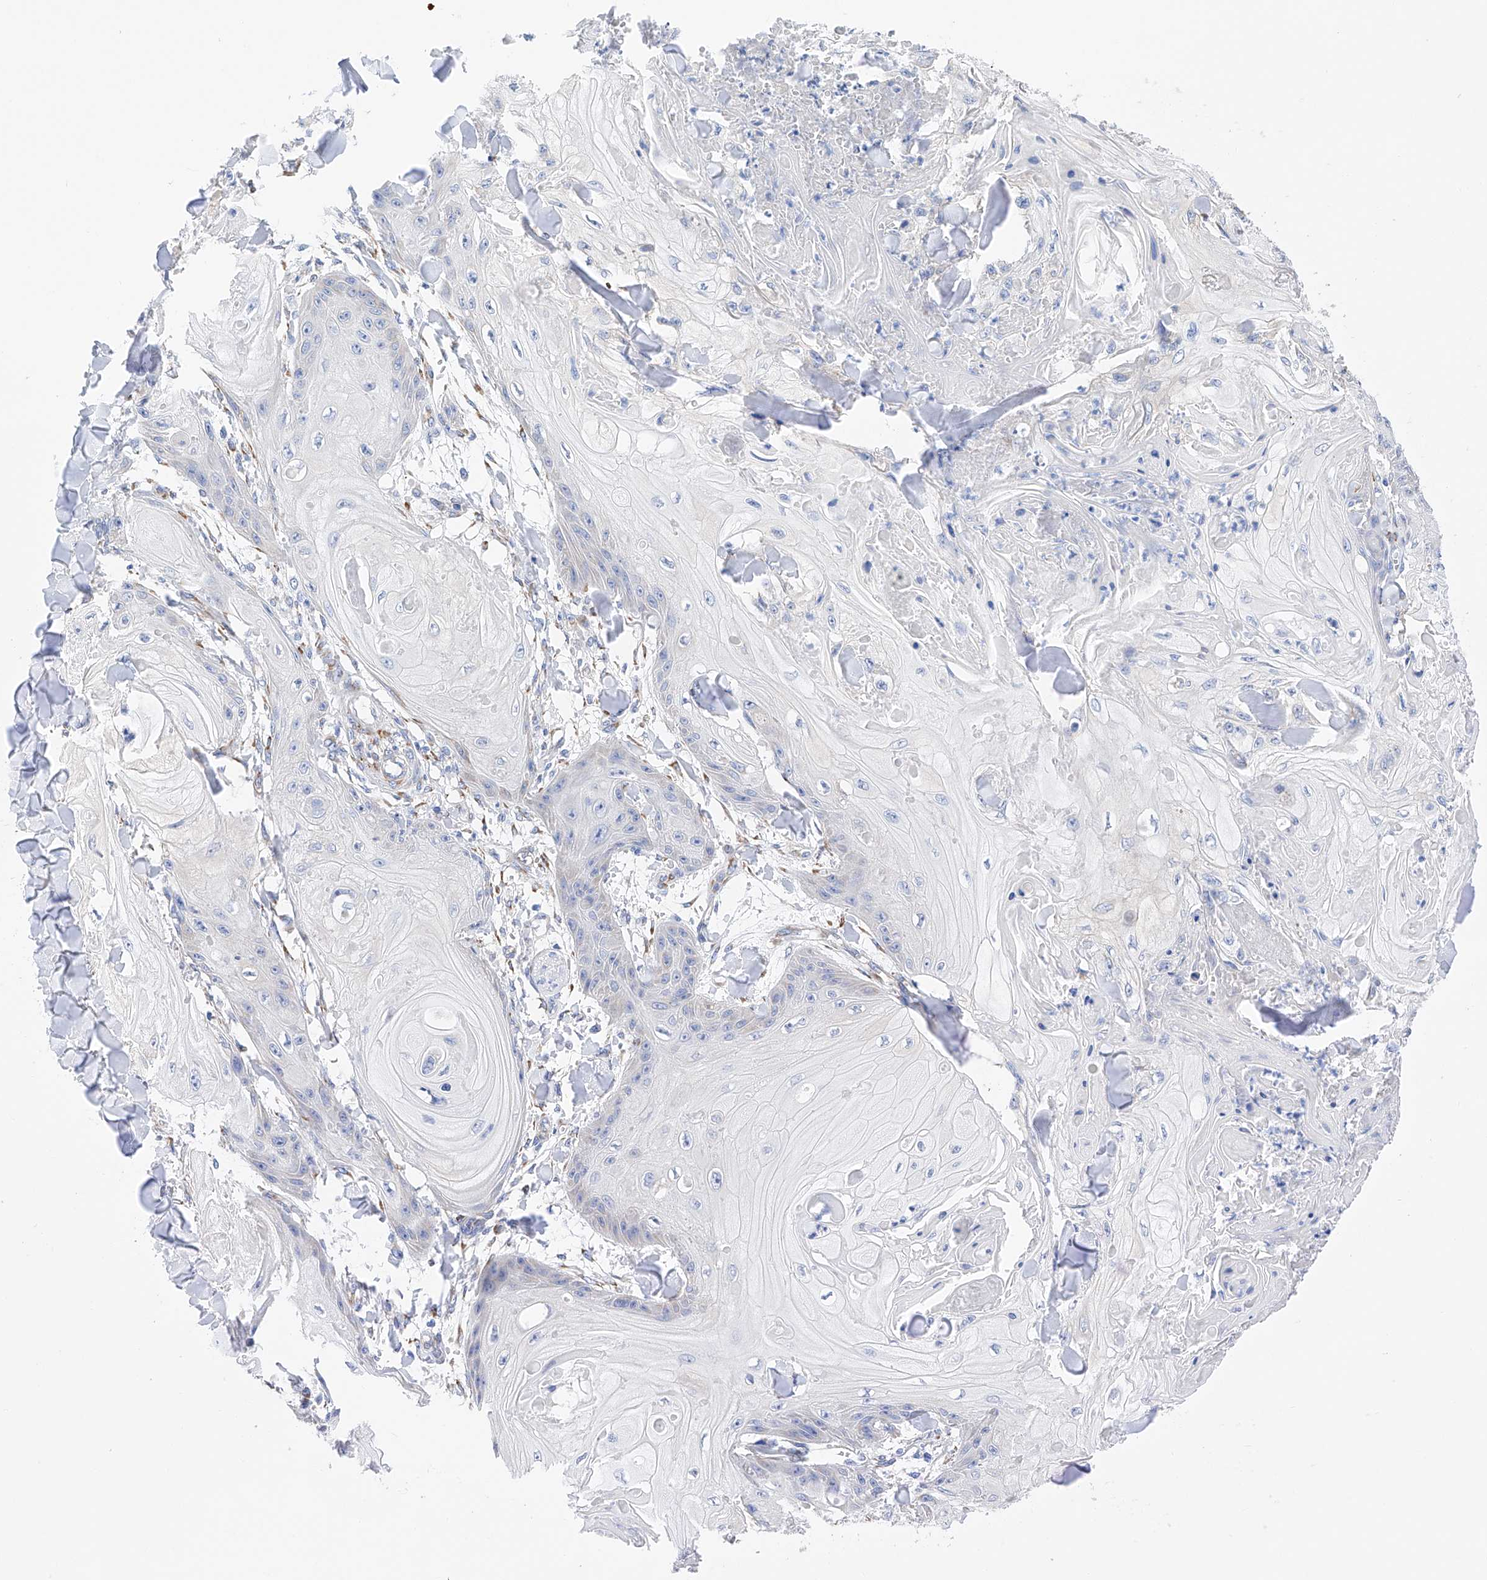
{"staining": {"intensity": "negative", "quantity": "none", "location": "none"}, "tissue": "skin cancer", "cell_type": "Tumor cells", "image_type": "cancer", "snomed": [{"axis": "morphology", "description": "Squamous cell carcinoma, NOS"}, {"axis": "topography", "description": "Skin"}], "caption": "The IHC histopathology image has no significant expression in tumor cells of skin cancer tissue.", "gene": "PDIA5", "patient": {"sex": "male", "age": 74}}